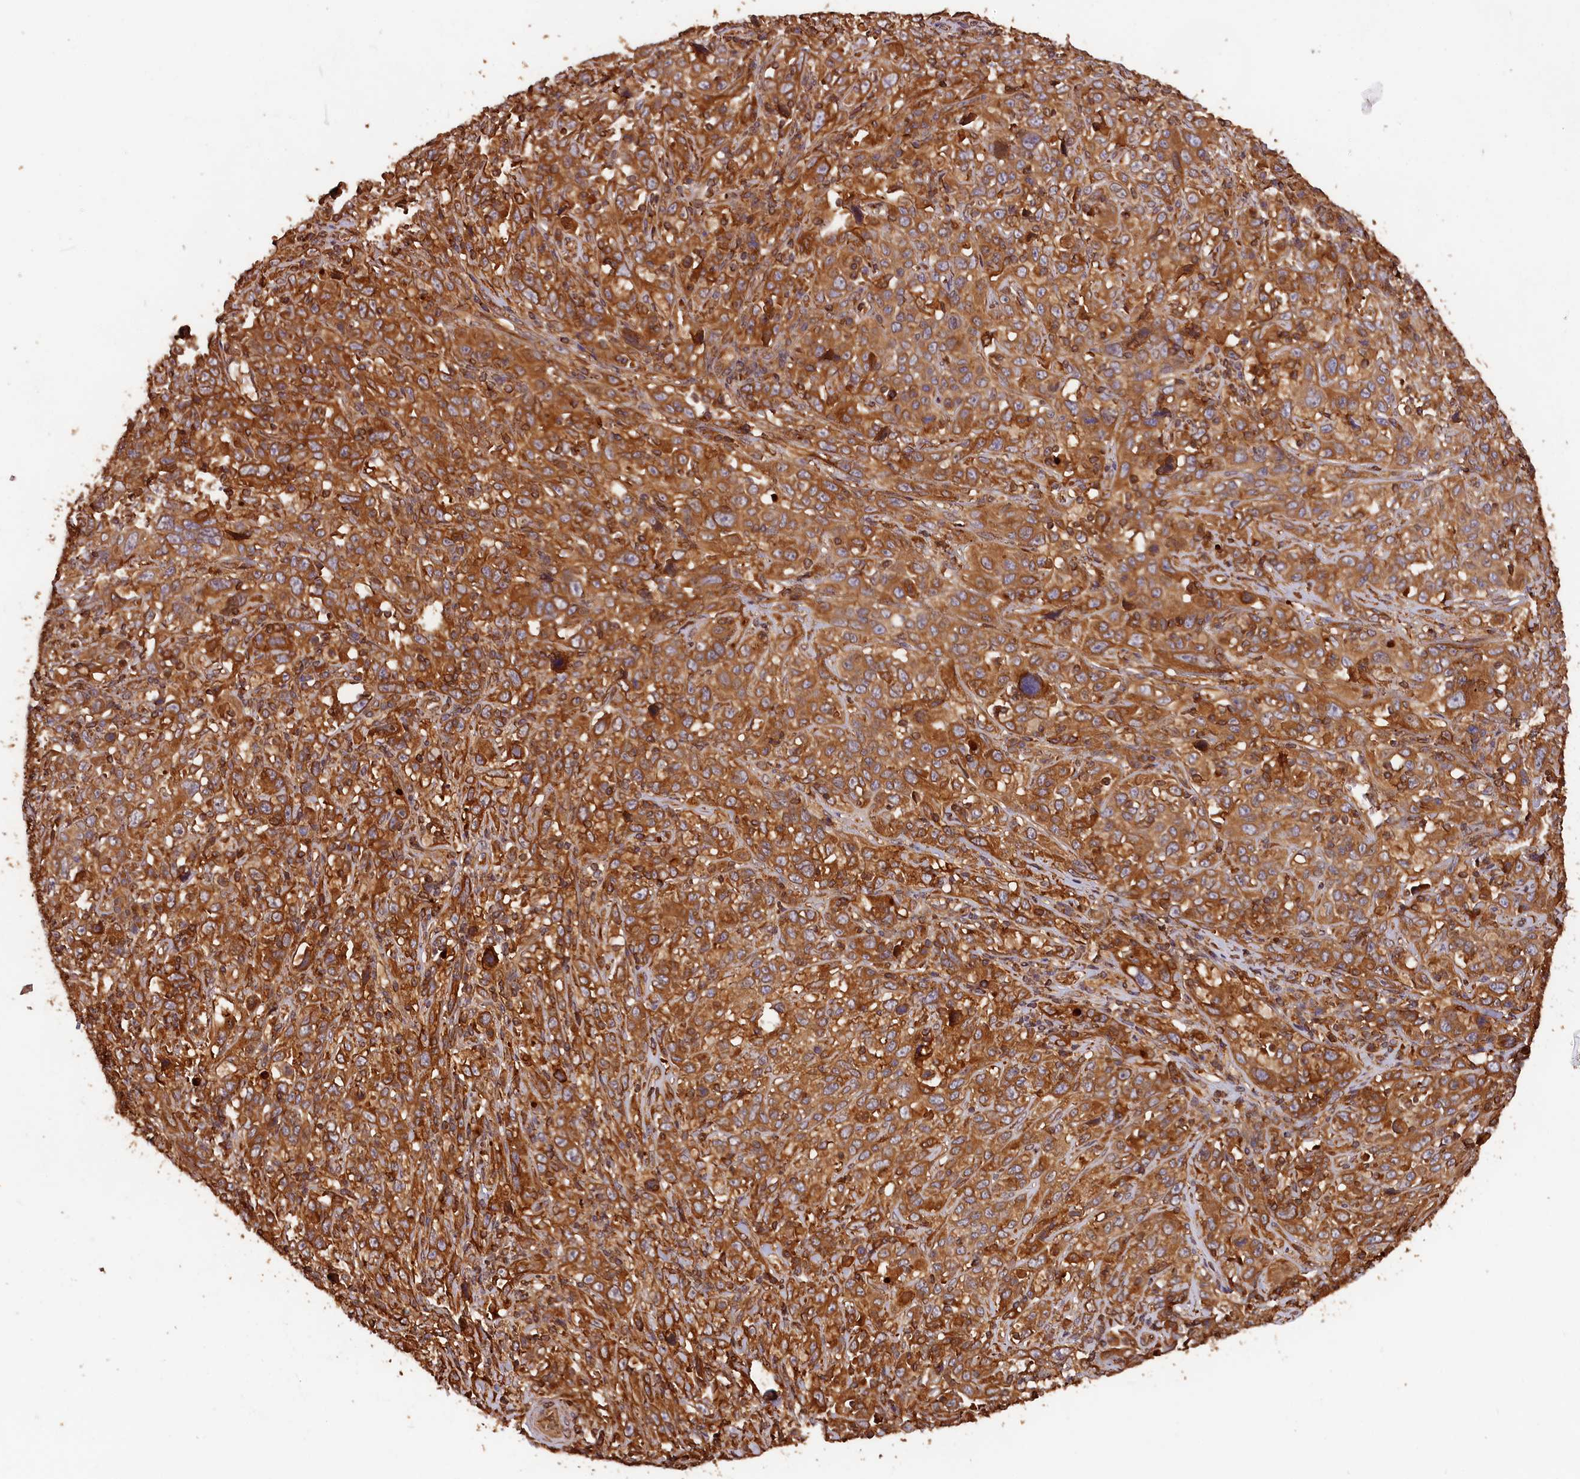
{"staining": {"intensity": "strong", "quantity": ">75%", "location": "cytoplasmic/membranous"}, "tissue": "cervical cancer", "cell_type": "Tumor cells", "image_type": "cancer", "snomed": [{"axis": "morphology", "description": "Squamous cell carcinoma, NOS"}, {"axis": "topography", "description": "Cervix"}], "caption": "A high-resolution histopathology image shows IHC staining of cervical cancer (squamous cell carcinoma), which shows strong cytoplasmic/membranous expression in approximately >75% of tumor cells.", "gene": "HMOX2", "patient": {"sex": "female", "age": 46}}